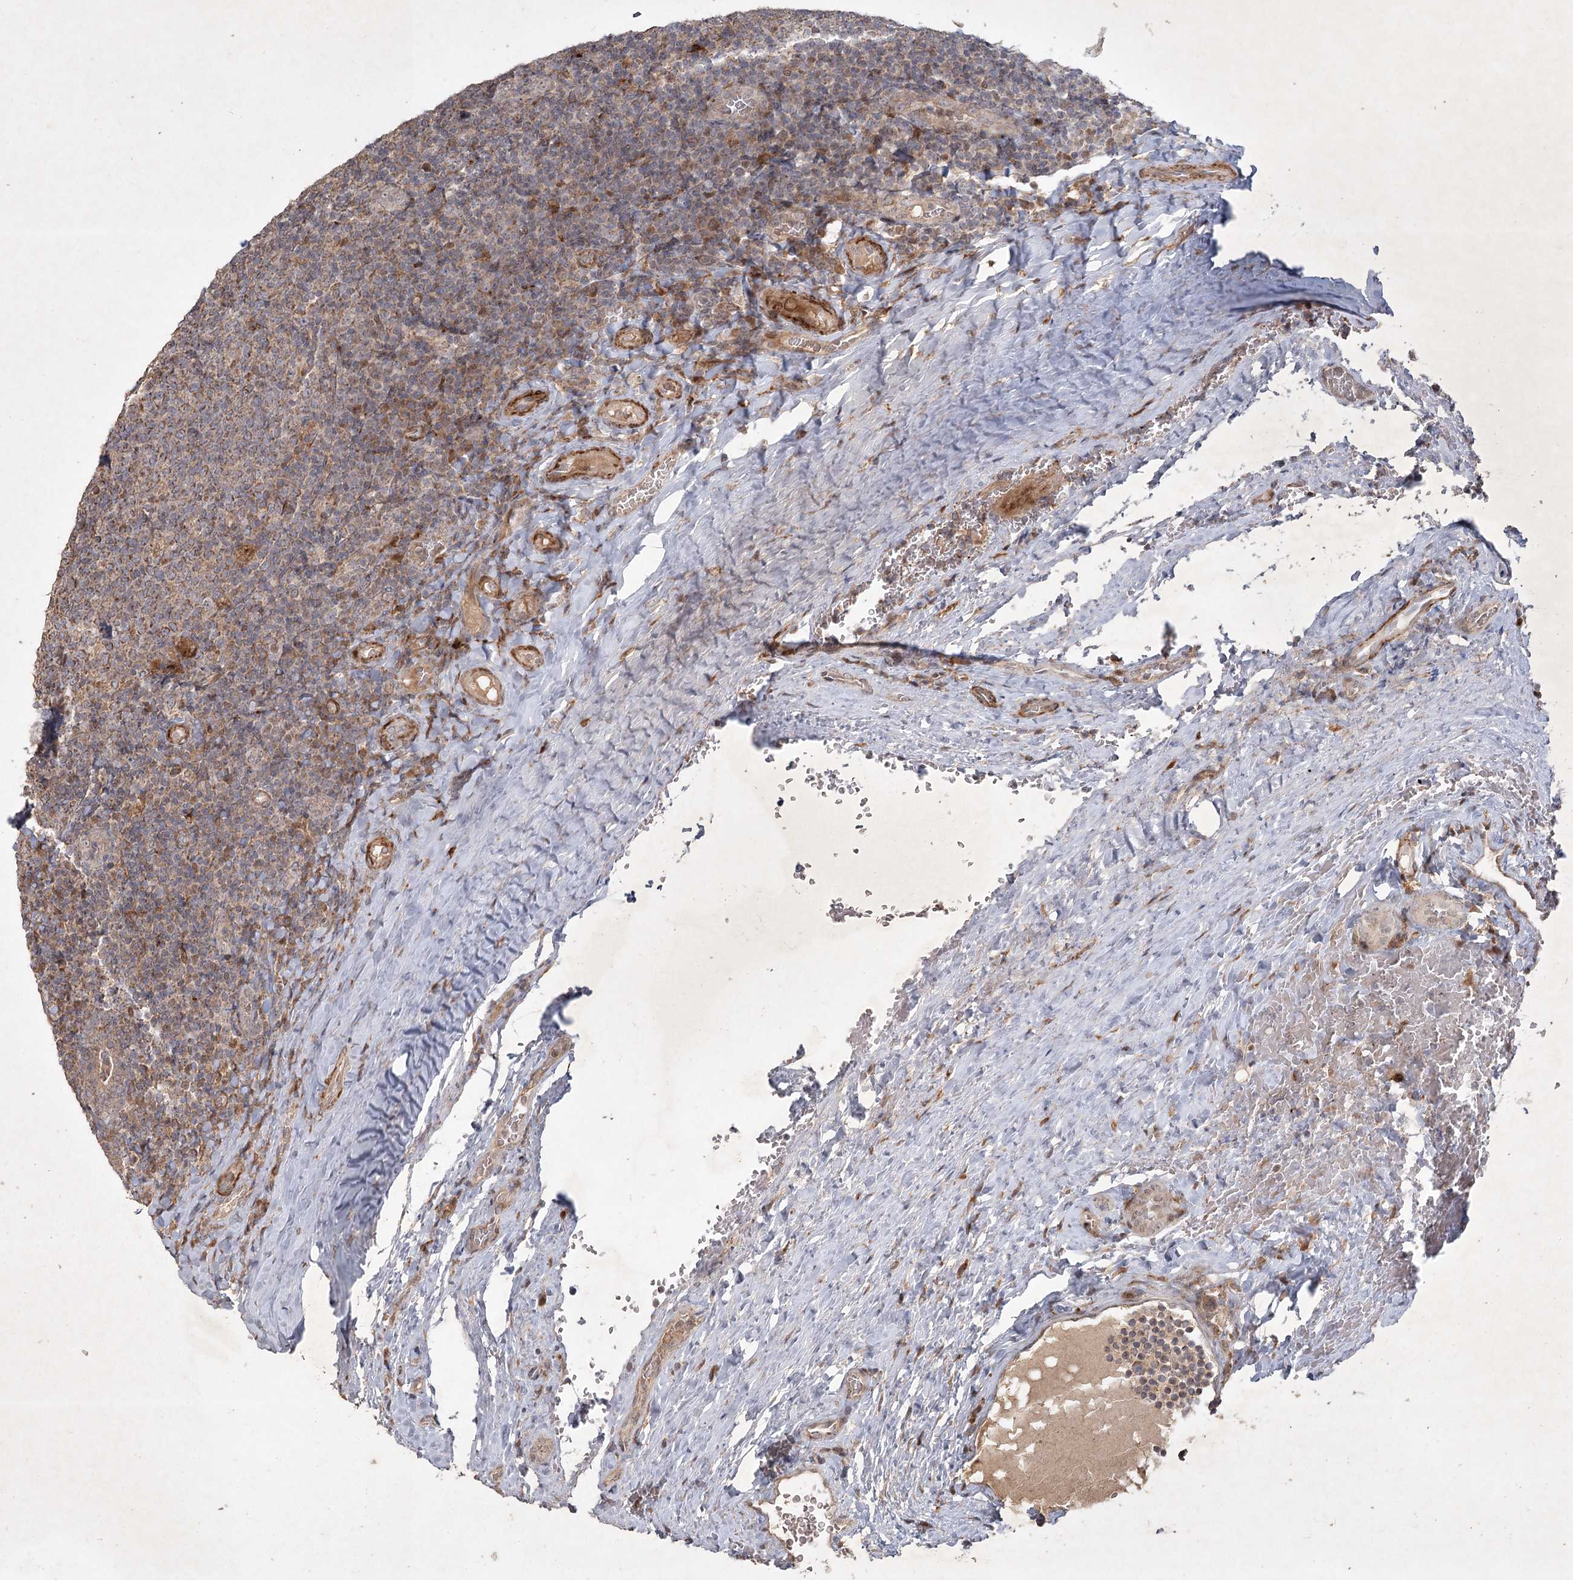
{"staining": {"intensity": "weak", "quantity": ">75%", "location": "cytoplasmic/membranous"}, "tissue": "tonsil", "cell_type": "Germinal center cells", "image_type": "normal", "snomed": [{"axis": "morphology", "description": "Normal tissue, NOS"}, {"axis": "topography", "description": "Tonsil"}], "caption": "A low amount of weak cytoplasmic/membranous expression is appreciated in about >75% of germinal center cells in unremarkable tonsil.", "gene": "KBTBD4", "patient": {"sex": "male", "age": 17}}